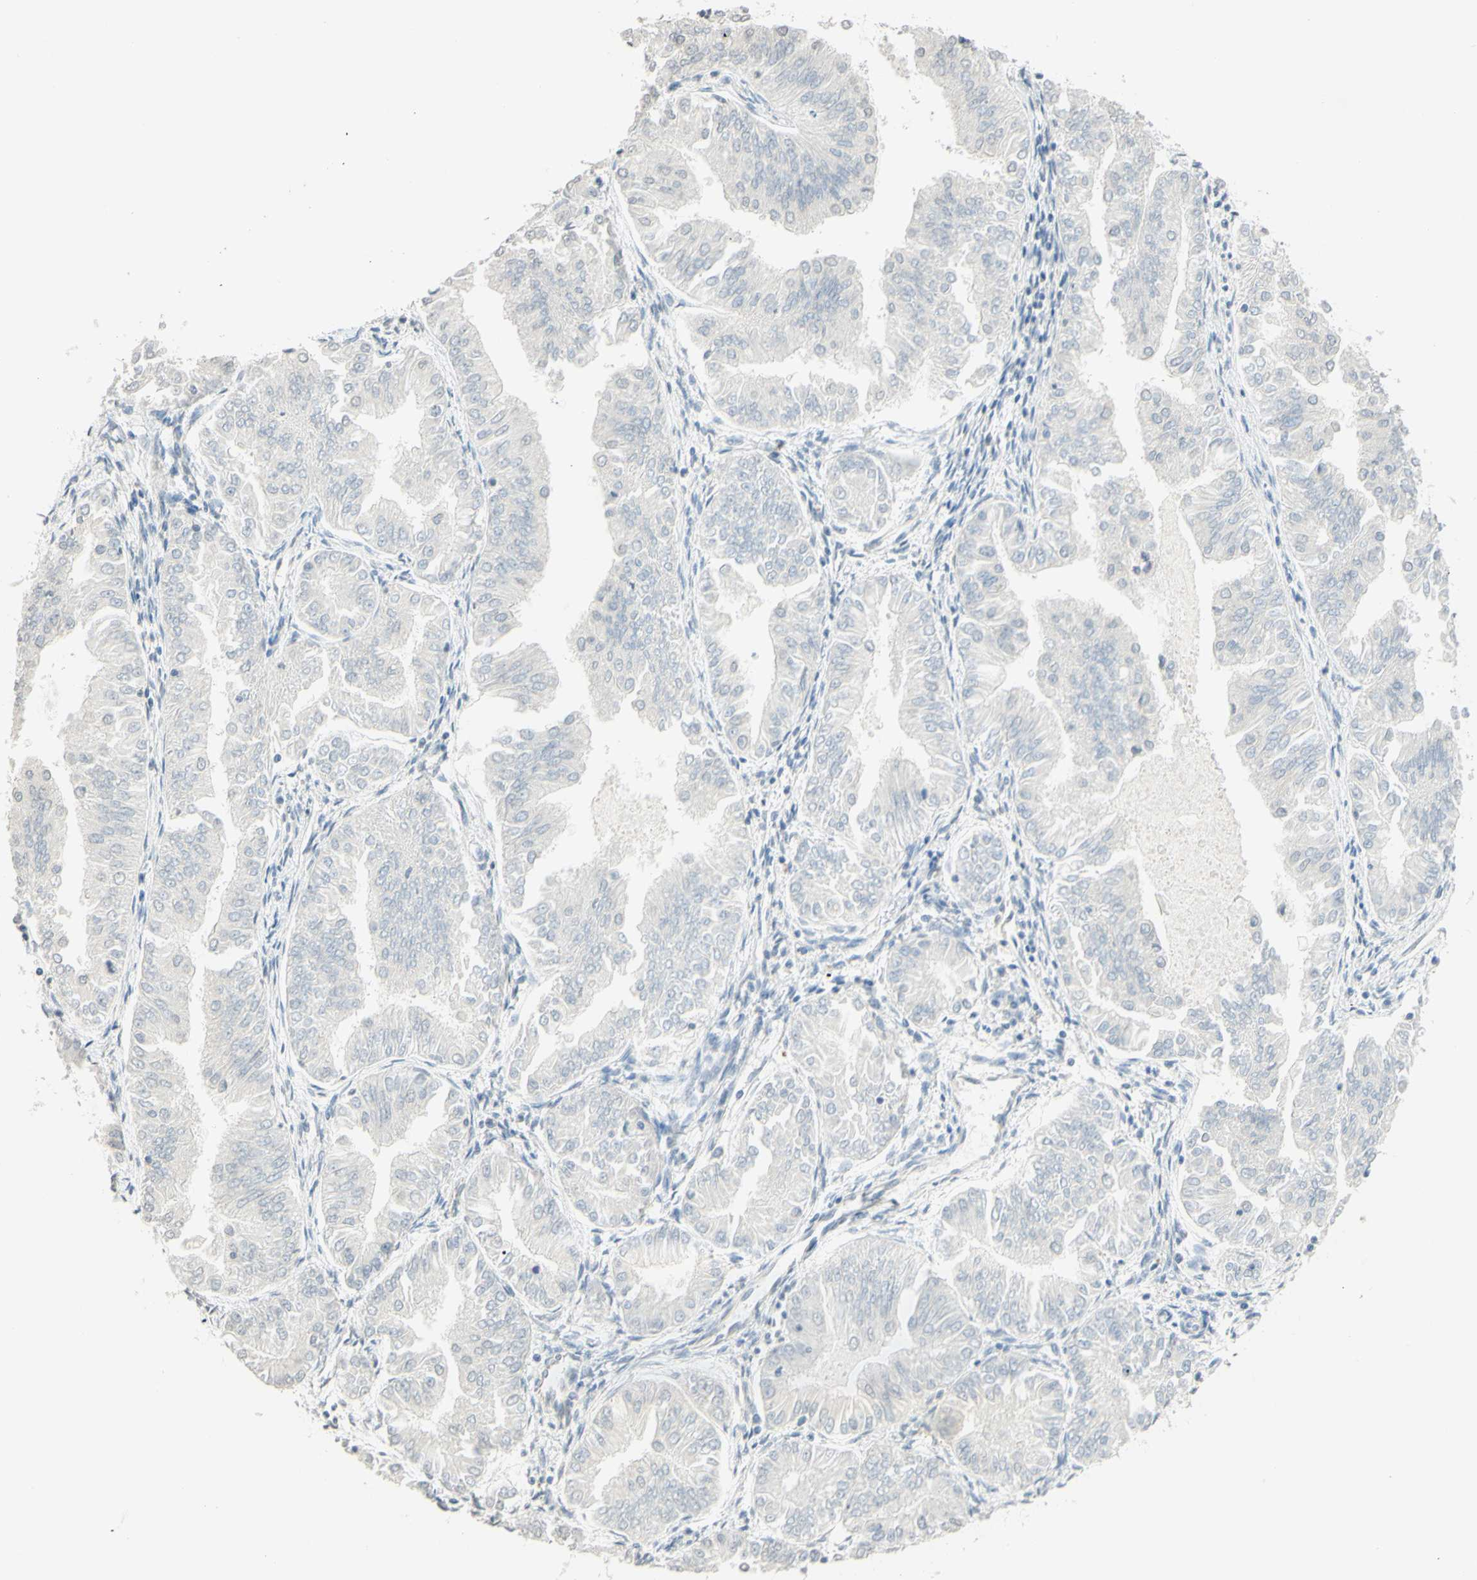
{"staining": {"intensity": "negative", "quantity": "none", "location": "none"}, "tissue": "endometrial cancer", "cell_type": "Tumor cells", "image_type": "cancer", "snomed": [{"axis": "morphology", "description": "Adenocarcinoma, NOS"}, {"axis": "topography", "description": "Endometrium"}], "caption": "Histopathology image shows no significant protein expression in tumor cells of endometrial cancer. Brightfield microscopy of IHC stained with DAB (brown) and hematoxylin (blue), captured at high magnification.", "gene": "MAG", "patient": {"sex": "female", "age": 53}}